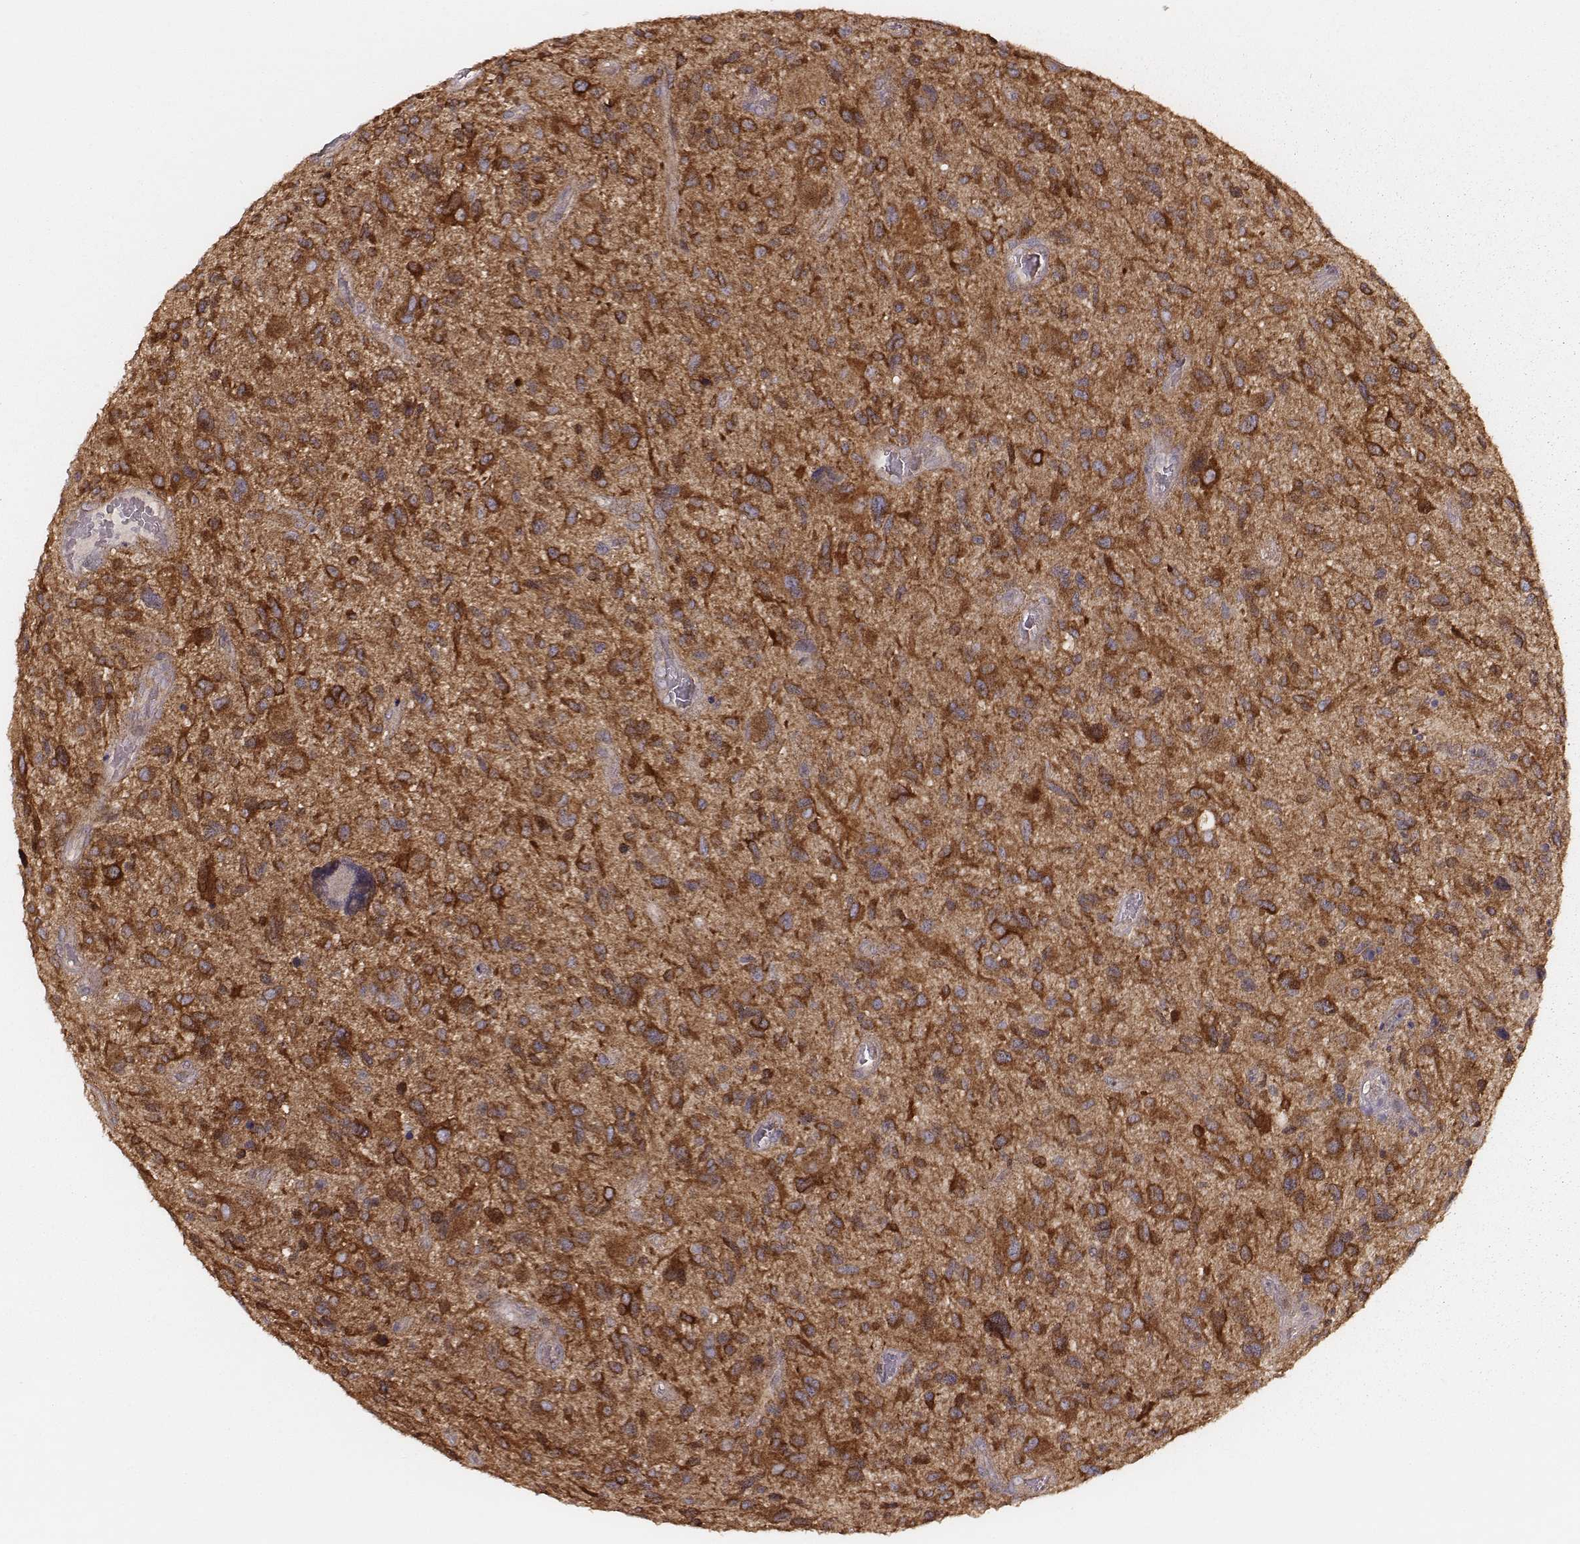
{"staining": {"intensity": "strong", "quantity": ">75%", "location": "cytoplasmic/membranous"}, "tissue": "glioma", "cell_type": "Tumor cells", "image_type": "cancer", "snomed": [{"axis": "morphology", "description": "Glioma, malignant, NOS"}, {"axis": "morphology", "description": "Glioma, malignant, High grade"}, {"axis": "topography", "description": "Brain"}], "caption": "Brown immunohistochemical staining in human glioma shows strong cytoplasmic/membranous expression in approximately >75% of tumor cells.", "gene": "CARS1", "patient": {"sex": "female", "age": 71}}